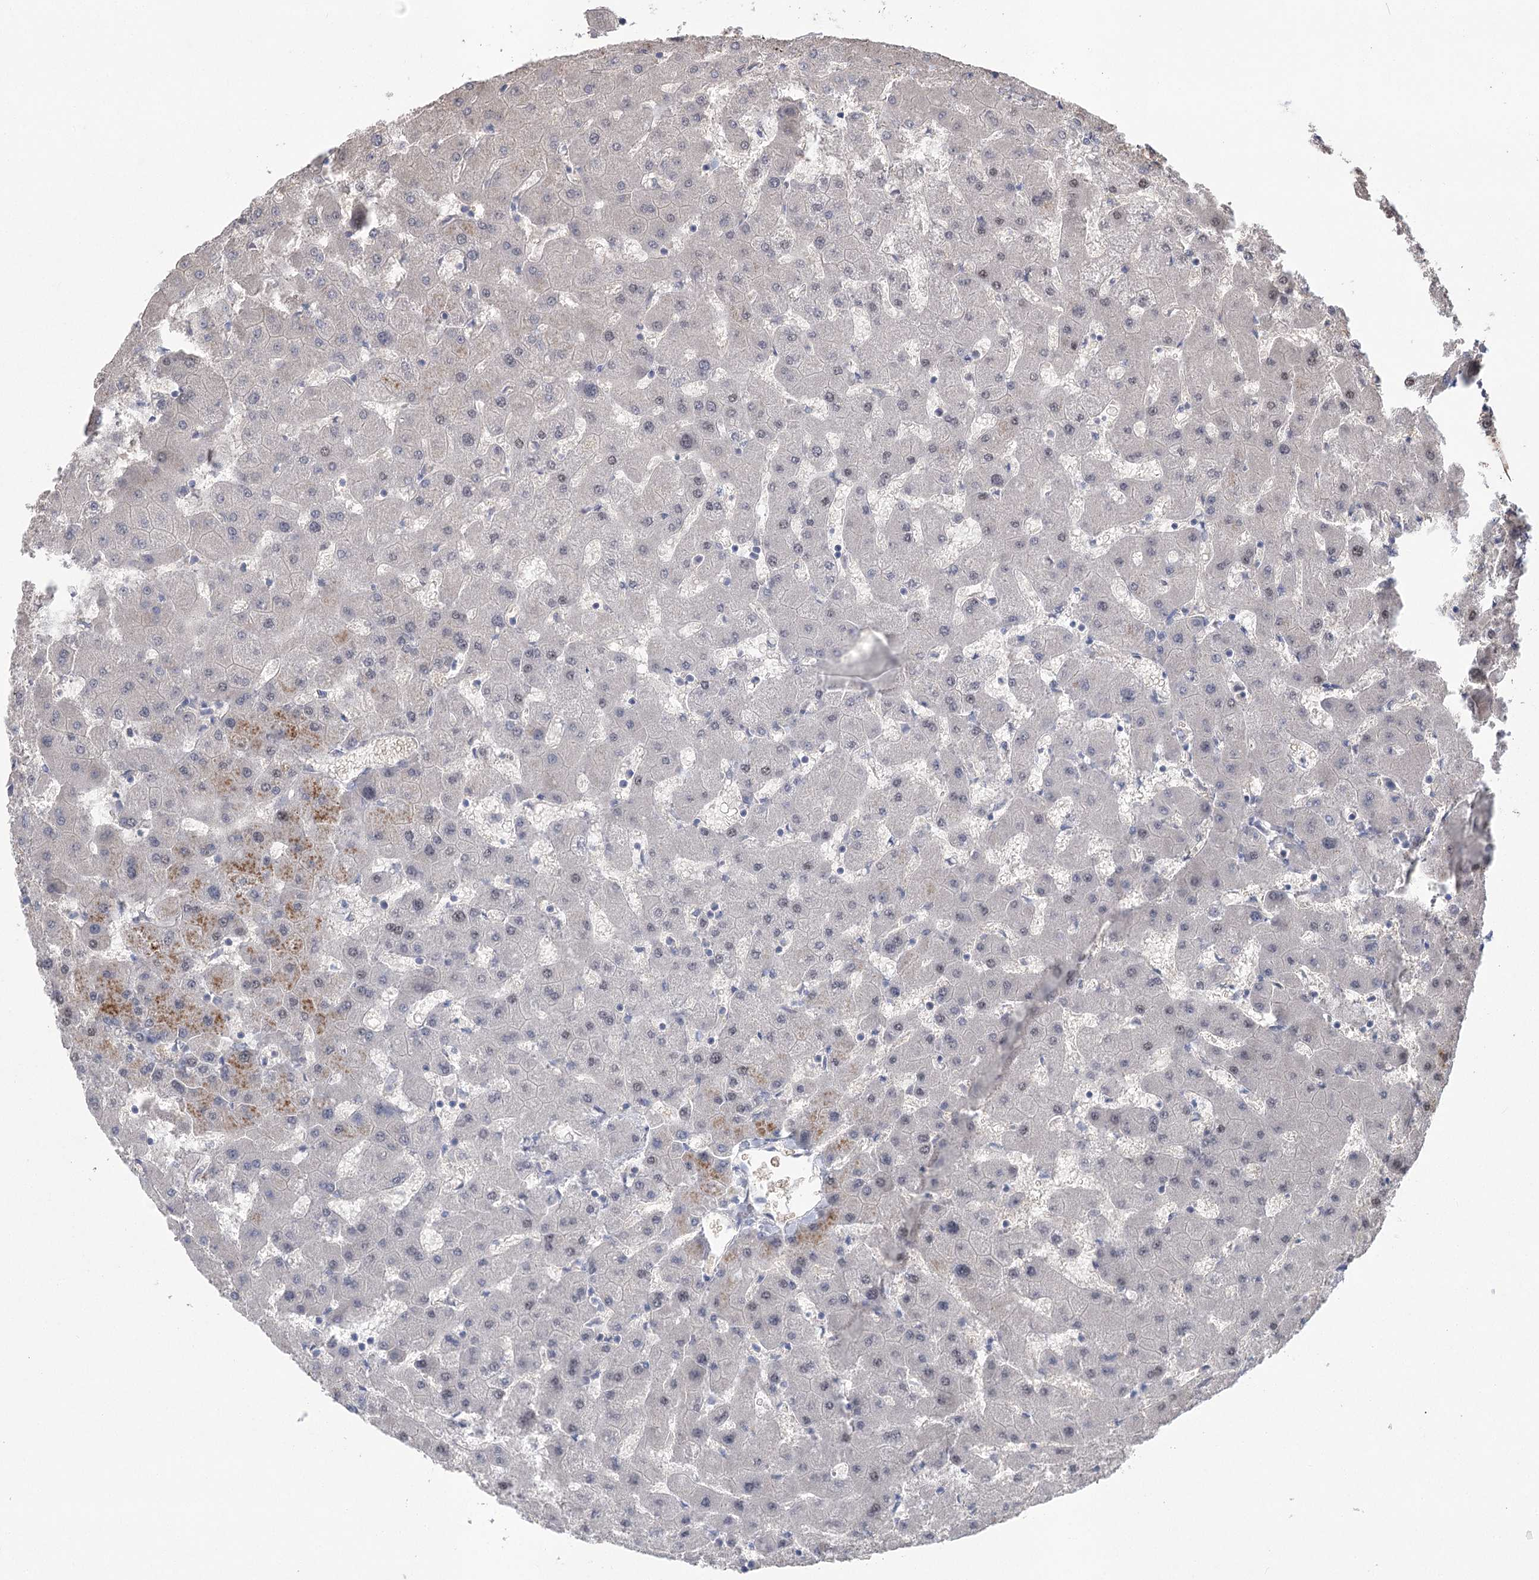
{"staining": {"intensity": "weak", "quantity": "<25%", "location": "cytoplasmic/membranous"}, "tissue": "liver", "cell_type": "Cholangiocytes", "image_type": "normal", "snomed": [{"axis": "morphology", "description": "Normal tissue, NOS"}, {"axis": "topography", "description": "Liver"}], "caption": "IHC image of unremarkable liver: human liver stained with DAB (3,3'-diaminobenzidine) reveals no significant protein expression in cholangiocytes.", "gene": "RWDD4", "patient": {"sex": "female", "age": 63}}